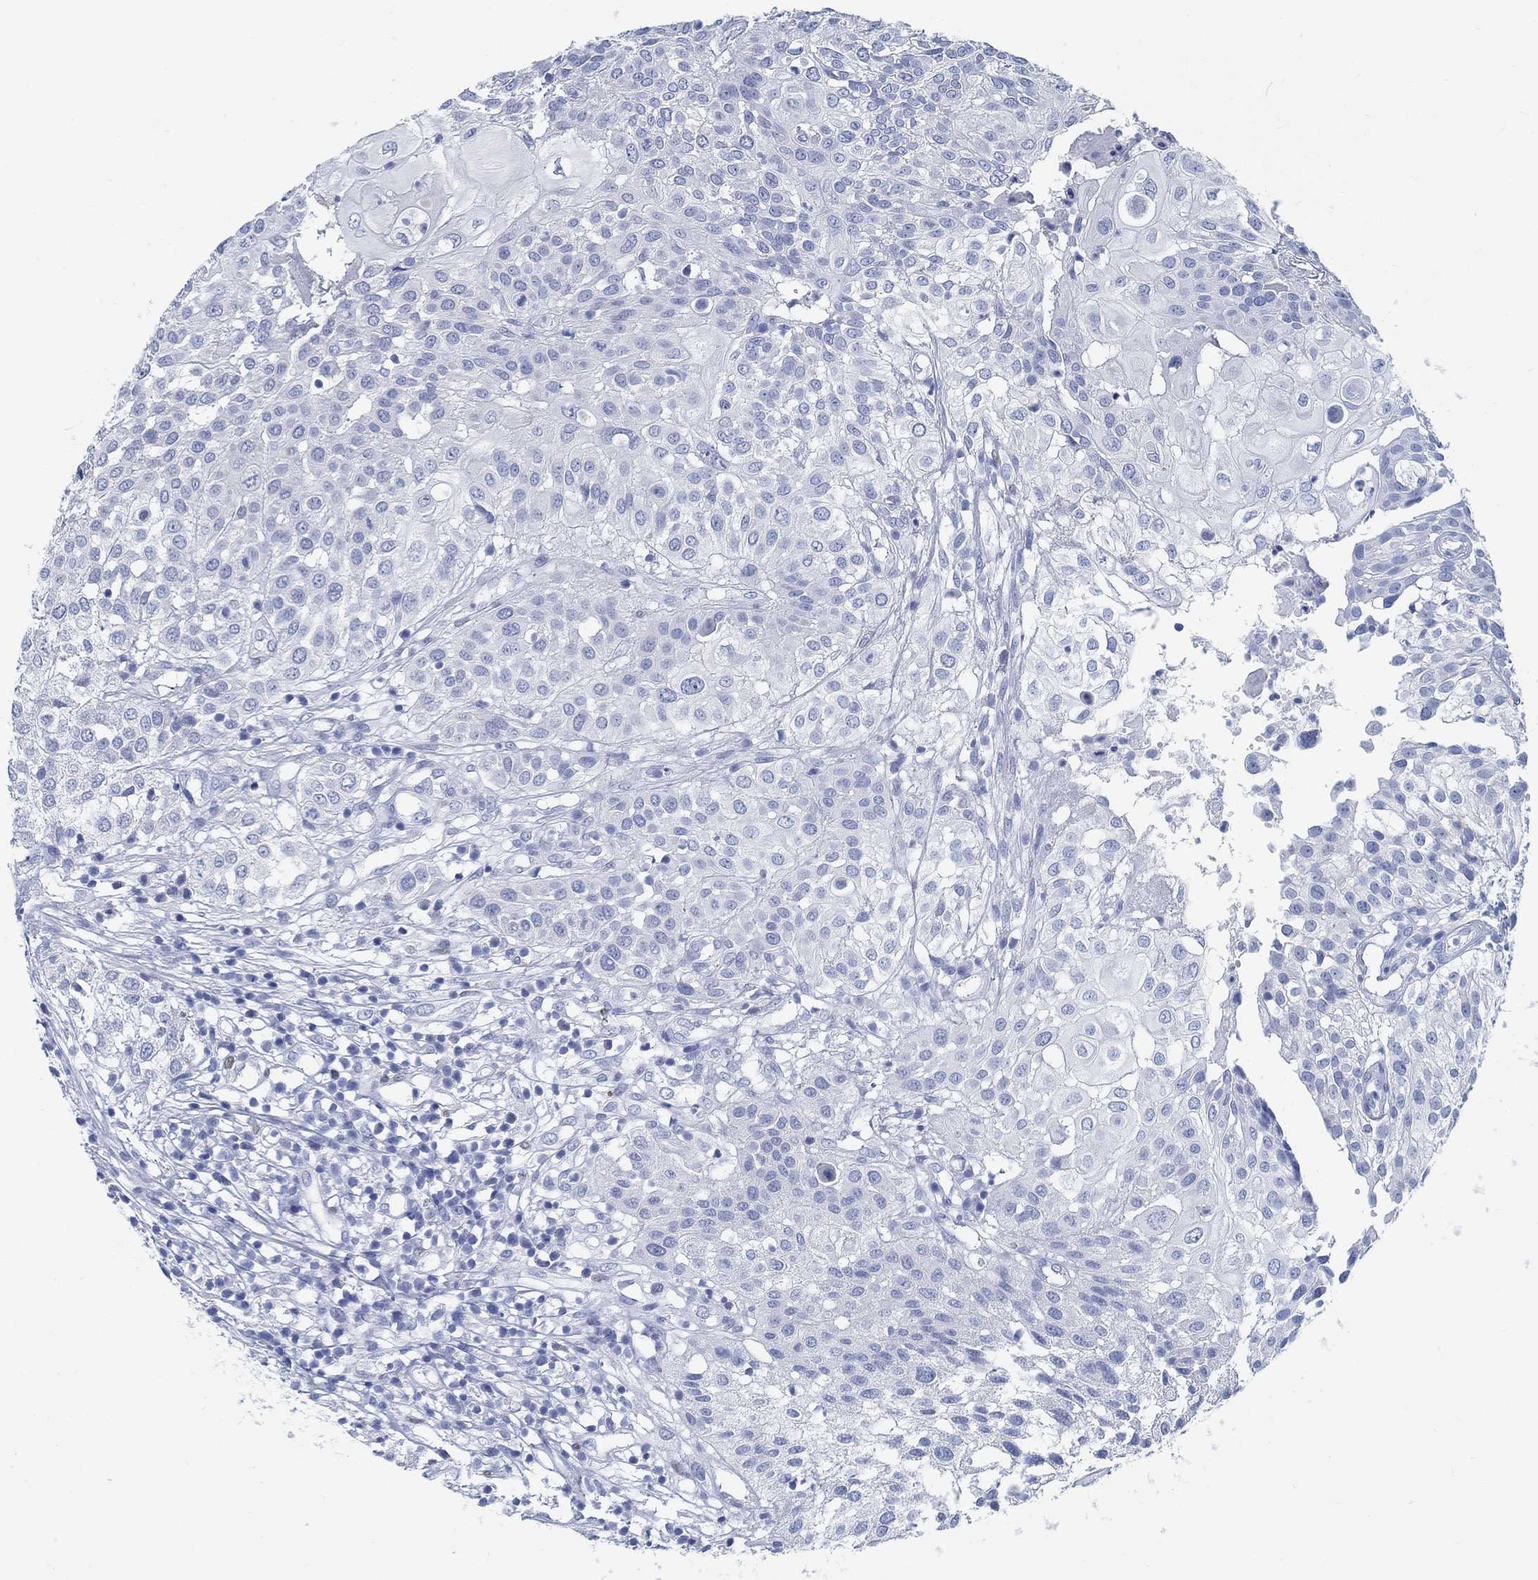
{"staining": {"intensity": "negative", "quantity": "none", "location": "none"}, "tissue": "urothelial cancer", "cell_type": "Tumor cells", "image_type": "cancer", "snomed": [{"axis": "morphology", "description": "Urothelial carcinoma, High grade"}, {"axis": "topography", "description": "Urinary bladder"}], "caption": "DAB immunohistochemical staining of human urothelial cancer exhibits no significant expression in tumor cells.", "gene": "RBM20", "patient": {"sex": "female", "age": 79}}